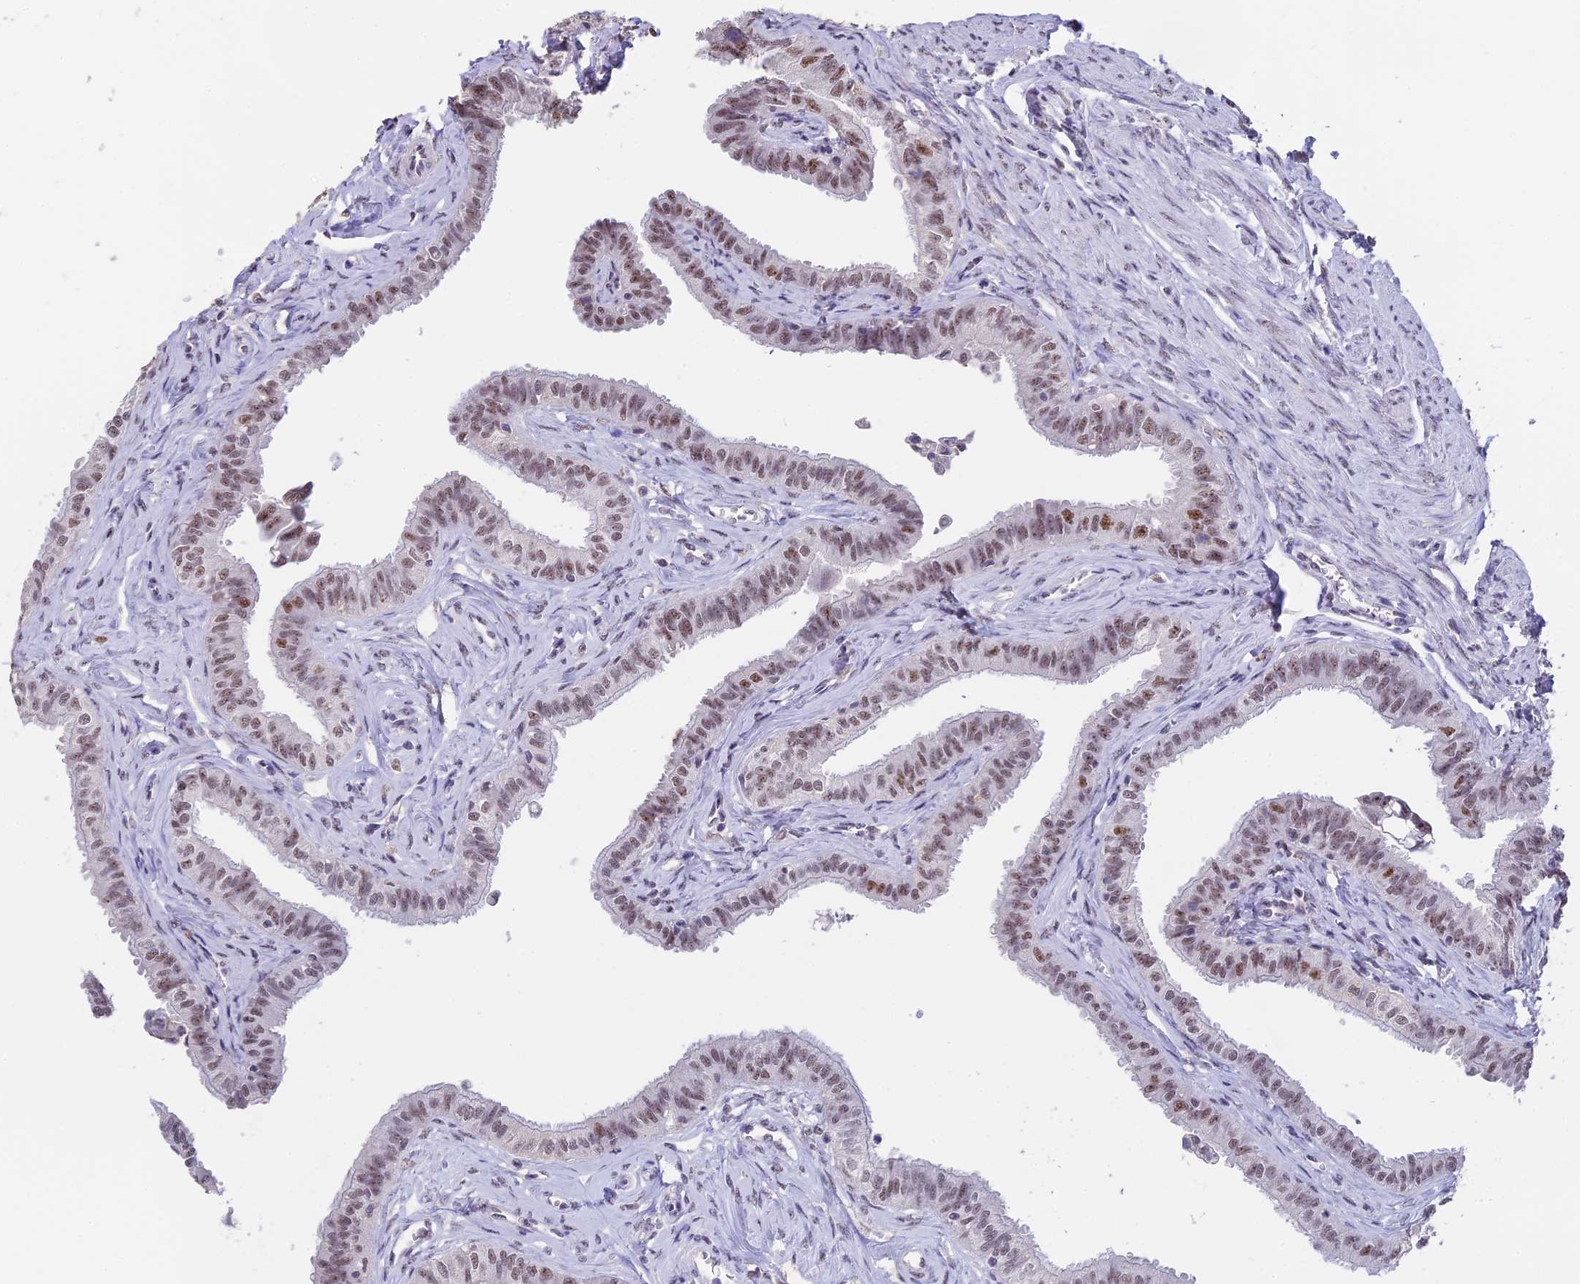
{"staining": {"intensity": "moderate", "quantity": ">75%", "location": "nuclear"}, "tissue": "fallopian tube", "cell_type": "Glandular cells", "image_type": "normal", "snomed": [{"axis": "morphology", "description": "Normal tissue, NOS"}, {"axis": "morphology", "description": "Carcinoma, NOS"}, {"axis": "topography", "description": "Fallopian tube"}, {"axis": "topography", "description": "Ovary"}], "caption": "Fallopian tube stained with immunohistochemistry (IHC) shows moderate nuclear positivity in about >75% of glandular cells.", "gene": "SETD2", "patient": {"sex": "female", "age": 59}}